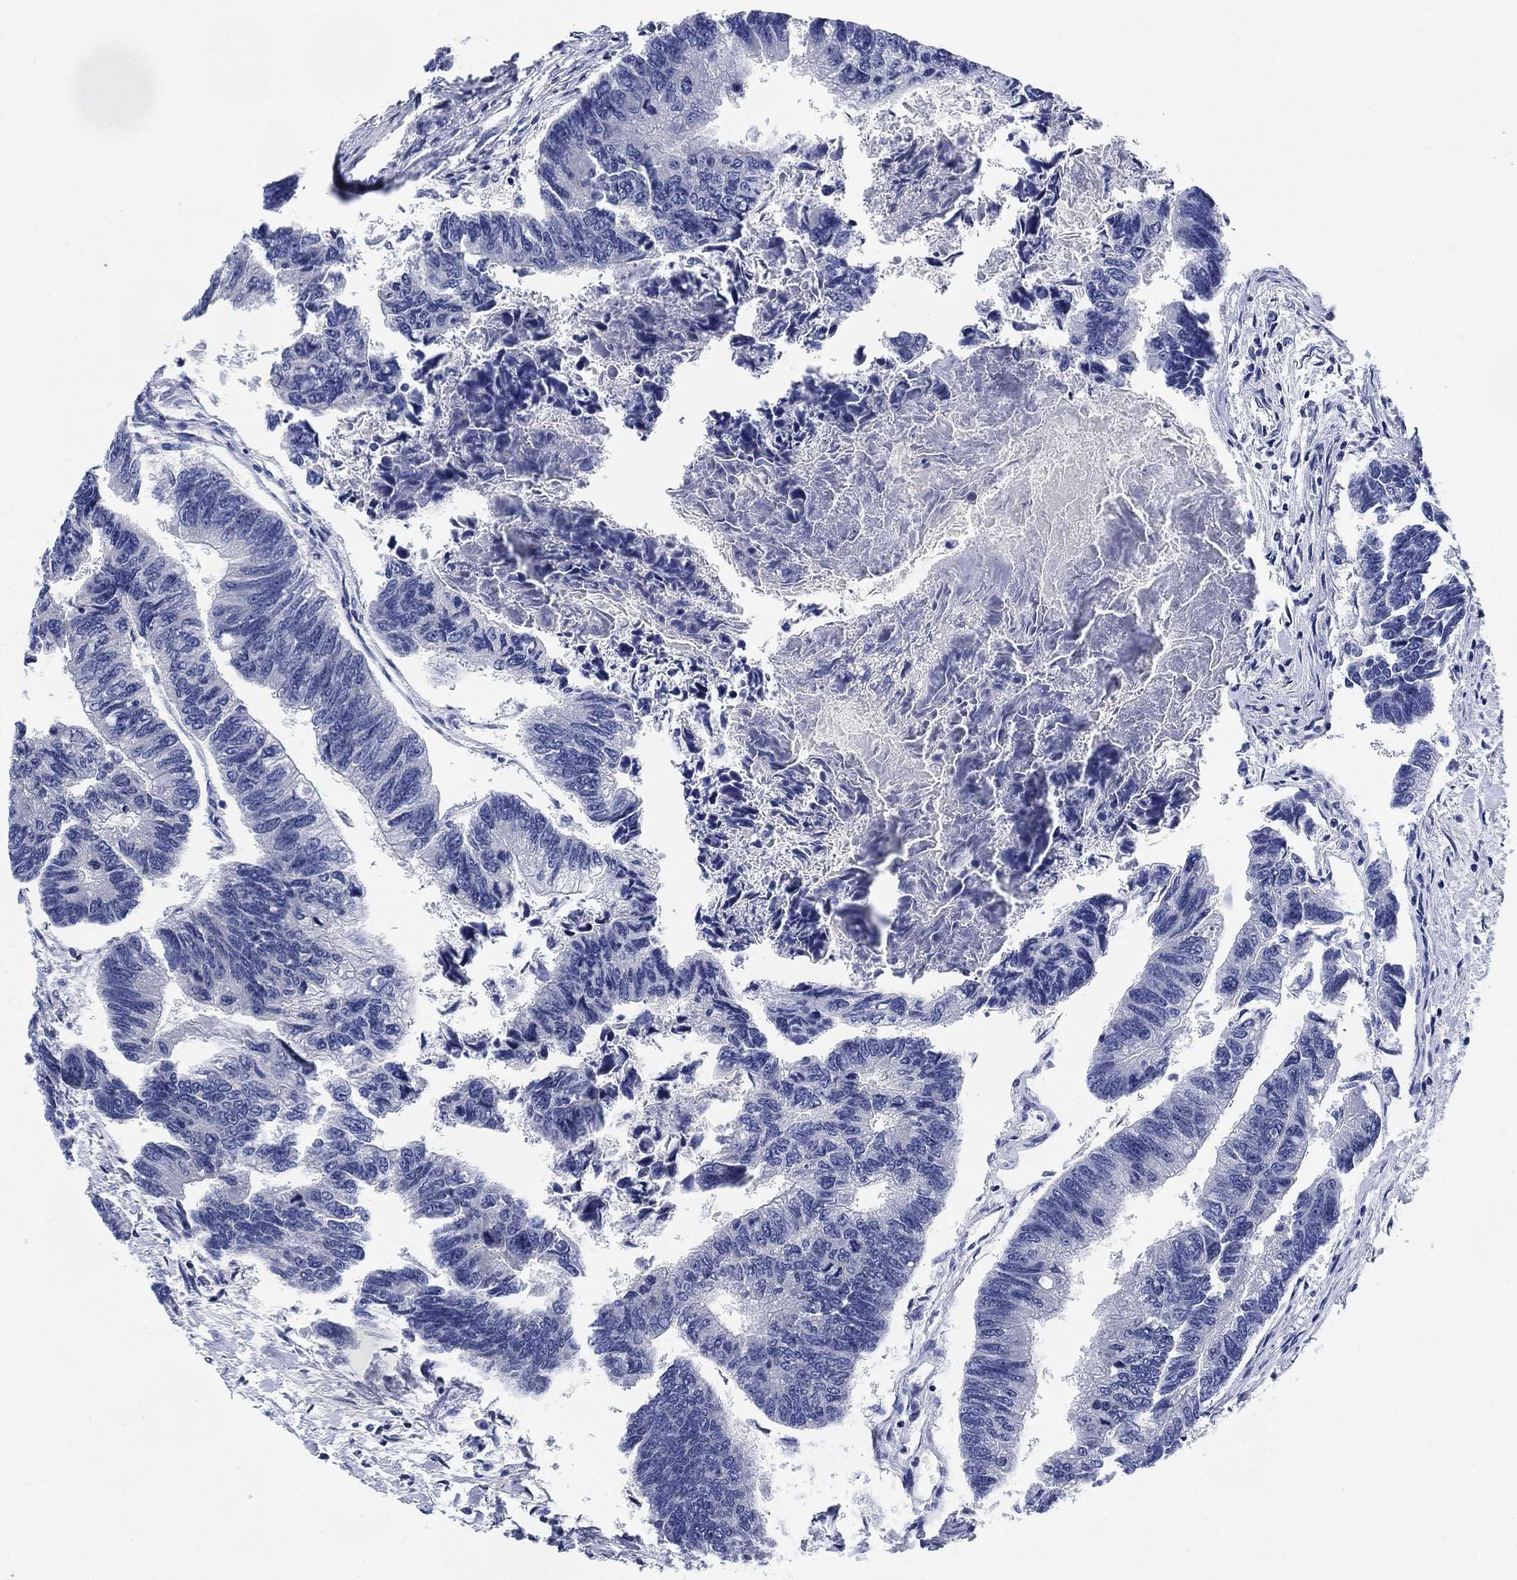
{"staining": {"intensity": "negative", "quantity": "none", "location": "none"}, "tissue": "colorectal cancer", "cell_type": "Tumor cells", "image_type": "cancer", "snomed": [{"axis": "morphology", "description": "Adenocarcinoma, NOS"}, {"axis": "topography", "description": "Colon"}], "caption": "The IHC image has no significant staining in tumor cells of colorectal cancer tissue. The staining was performed using DAB (3,3'-diaminobenzidine) to visualize the protein expression in brown, while the nuclei were stained in blue with hematoxylin (Magnification: 20x).", "gene": "DAZL", "patient": {"sex": "female", "age": 65}}